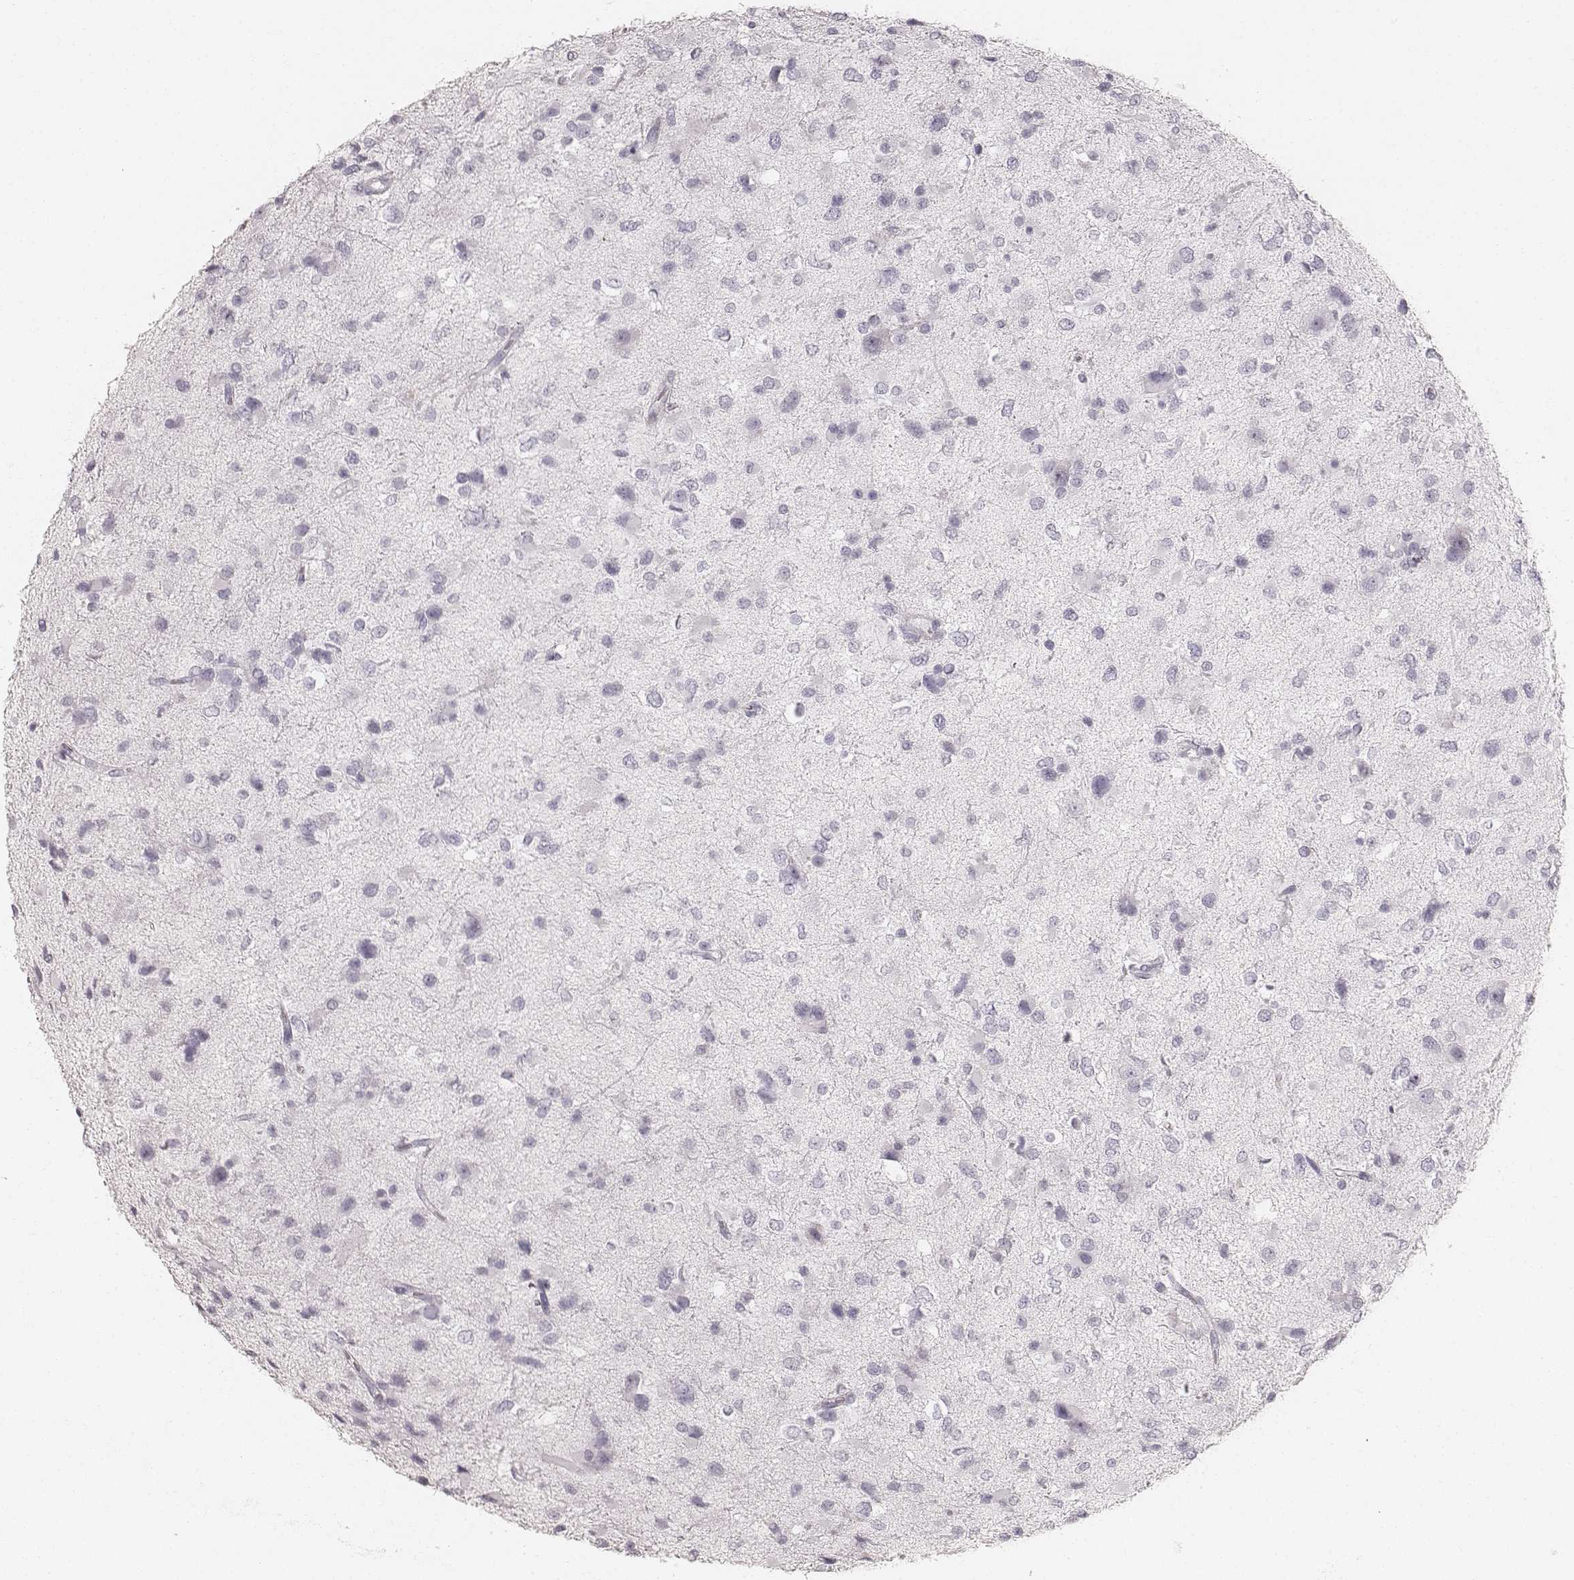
{"staining": {"intensity": "negative", "quantity": "none", "location": "none"}, "tissue": "glioma", "cell_type": "Tumor cells", "image_type": "cancer", "snomed": [{"axis": "morphology", "description": "Glioma, malignant, Low grade"}, {"axis": "topography", "description": "Brain"}], "caption": "High power microscopy photomicrograph of an IHC image of glioma, revealing no significant expression in tumor cells.", "gene": "KRT34", "patient": {"sex": "female", "age": 32}}